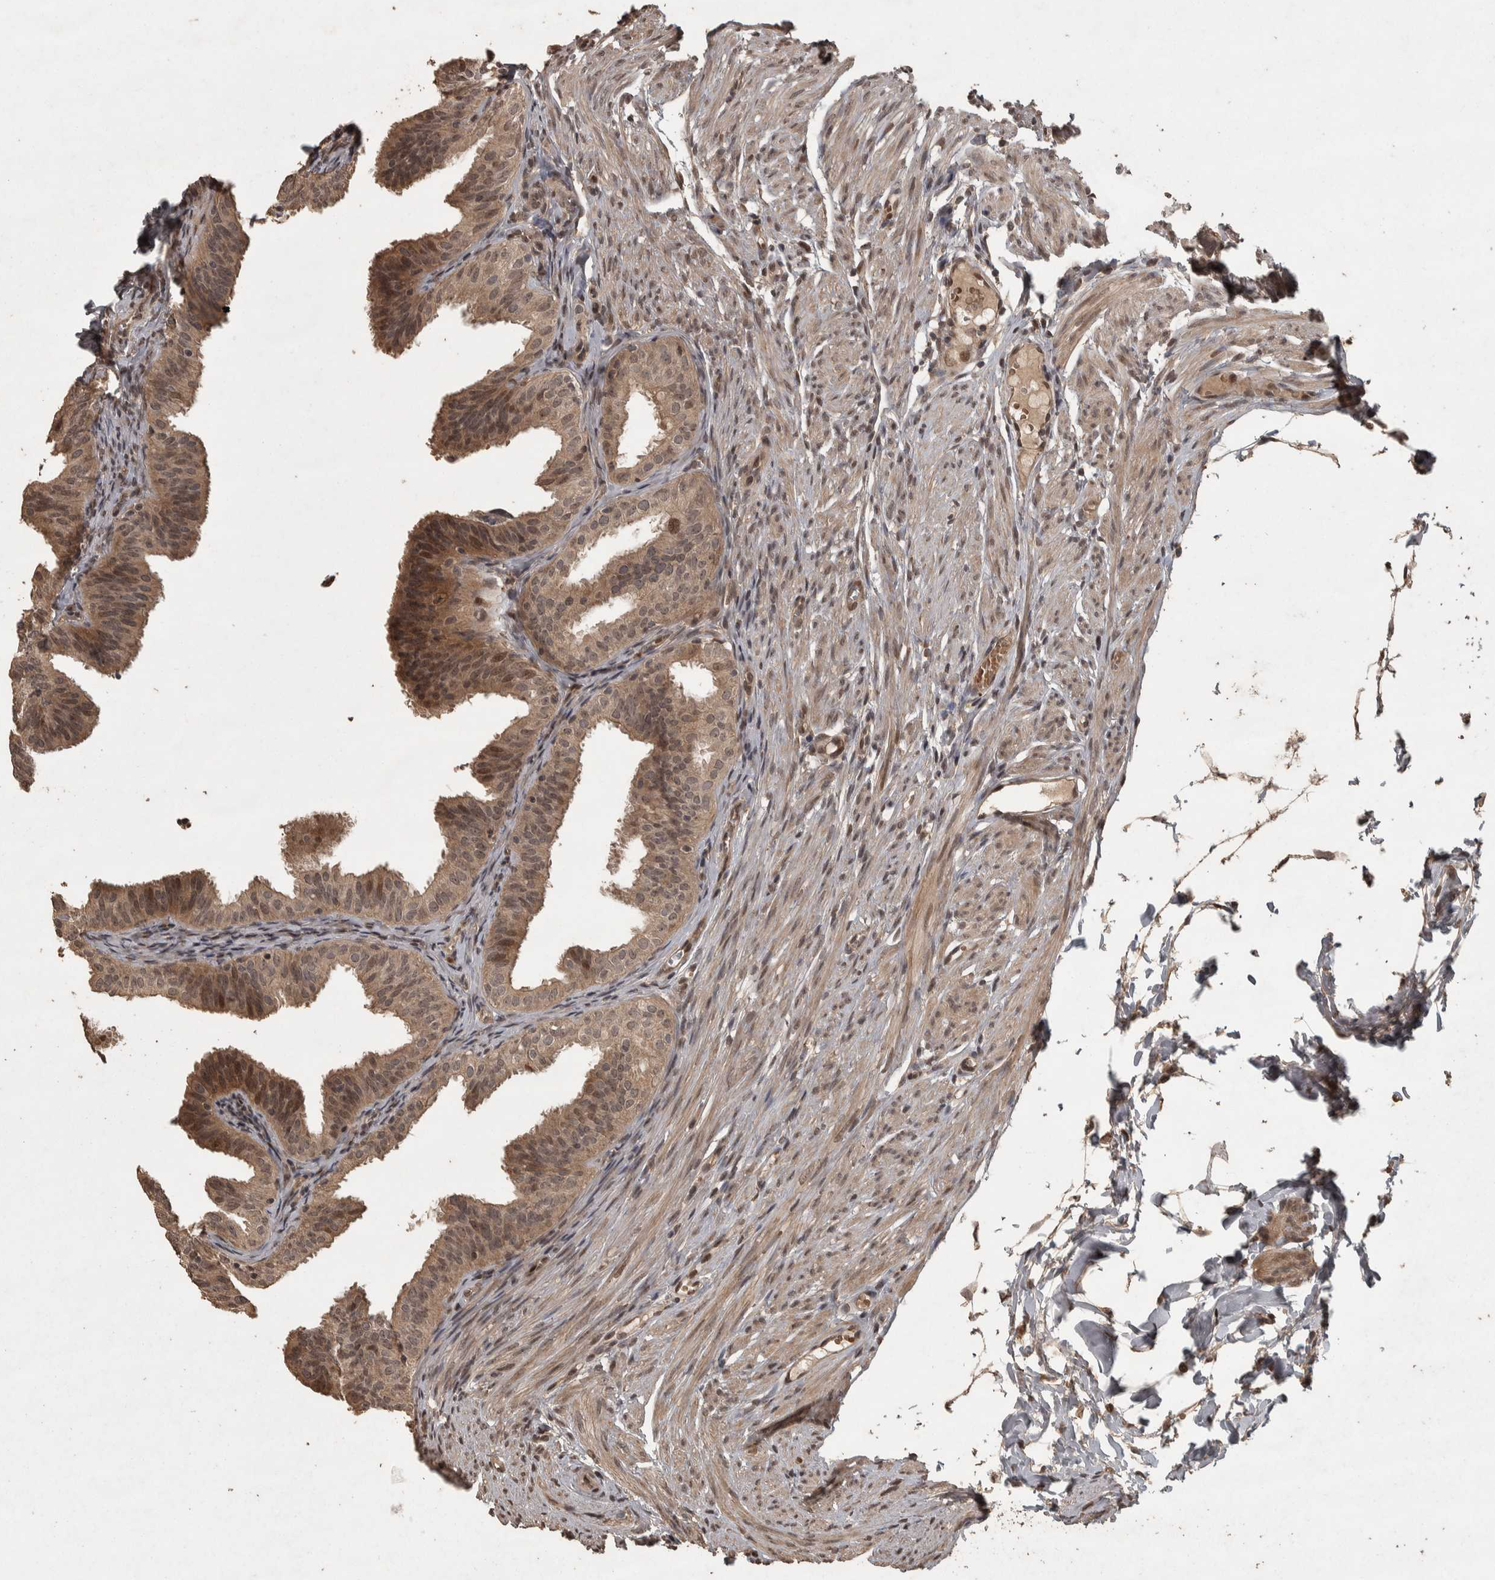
{"staining": {"intensity": "moderate", "quantity": ">75%", "location": "cytoplasmic/membranous"}, "tissue": "fallopian tube", "cell_type": "Glandular cells", "image_type": "normal", "snomed": [{"axis": "morphology", "description": "Normal tissue, NOS"}, {"axis": "topography", "description": "Fallopian tube"}], "caption": "Protein expression analysis of normal human fallopian tube reveals moderate cytoplasmic/membranous staining in about >75% of glandular cells.", "gene": "ACO1", "patient": {"sex": "female", "age": 35}}